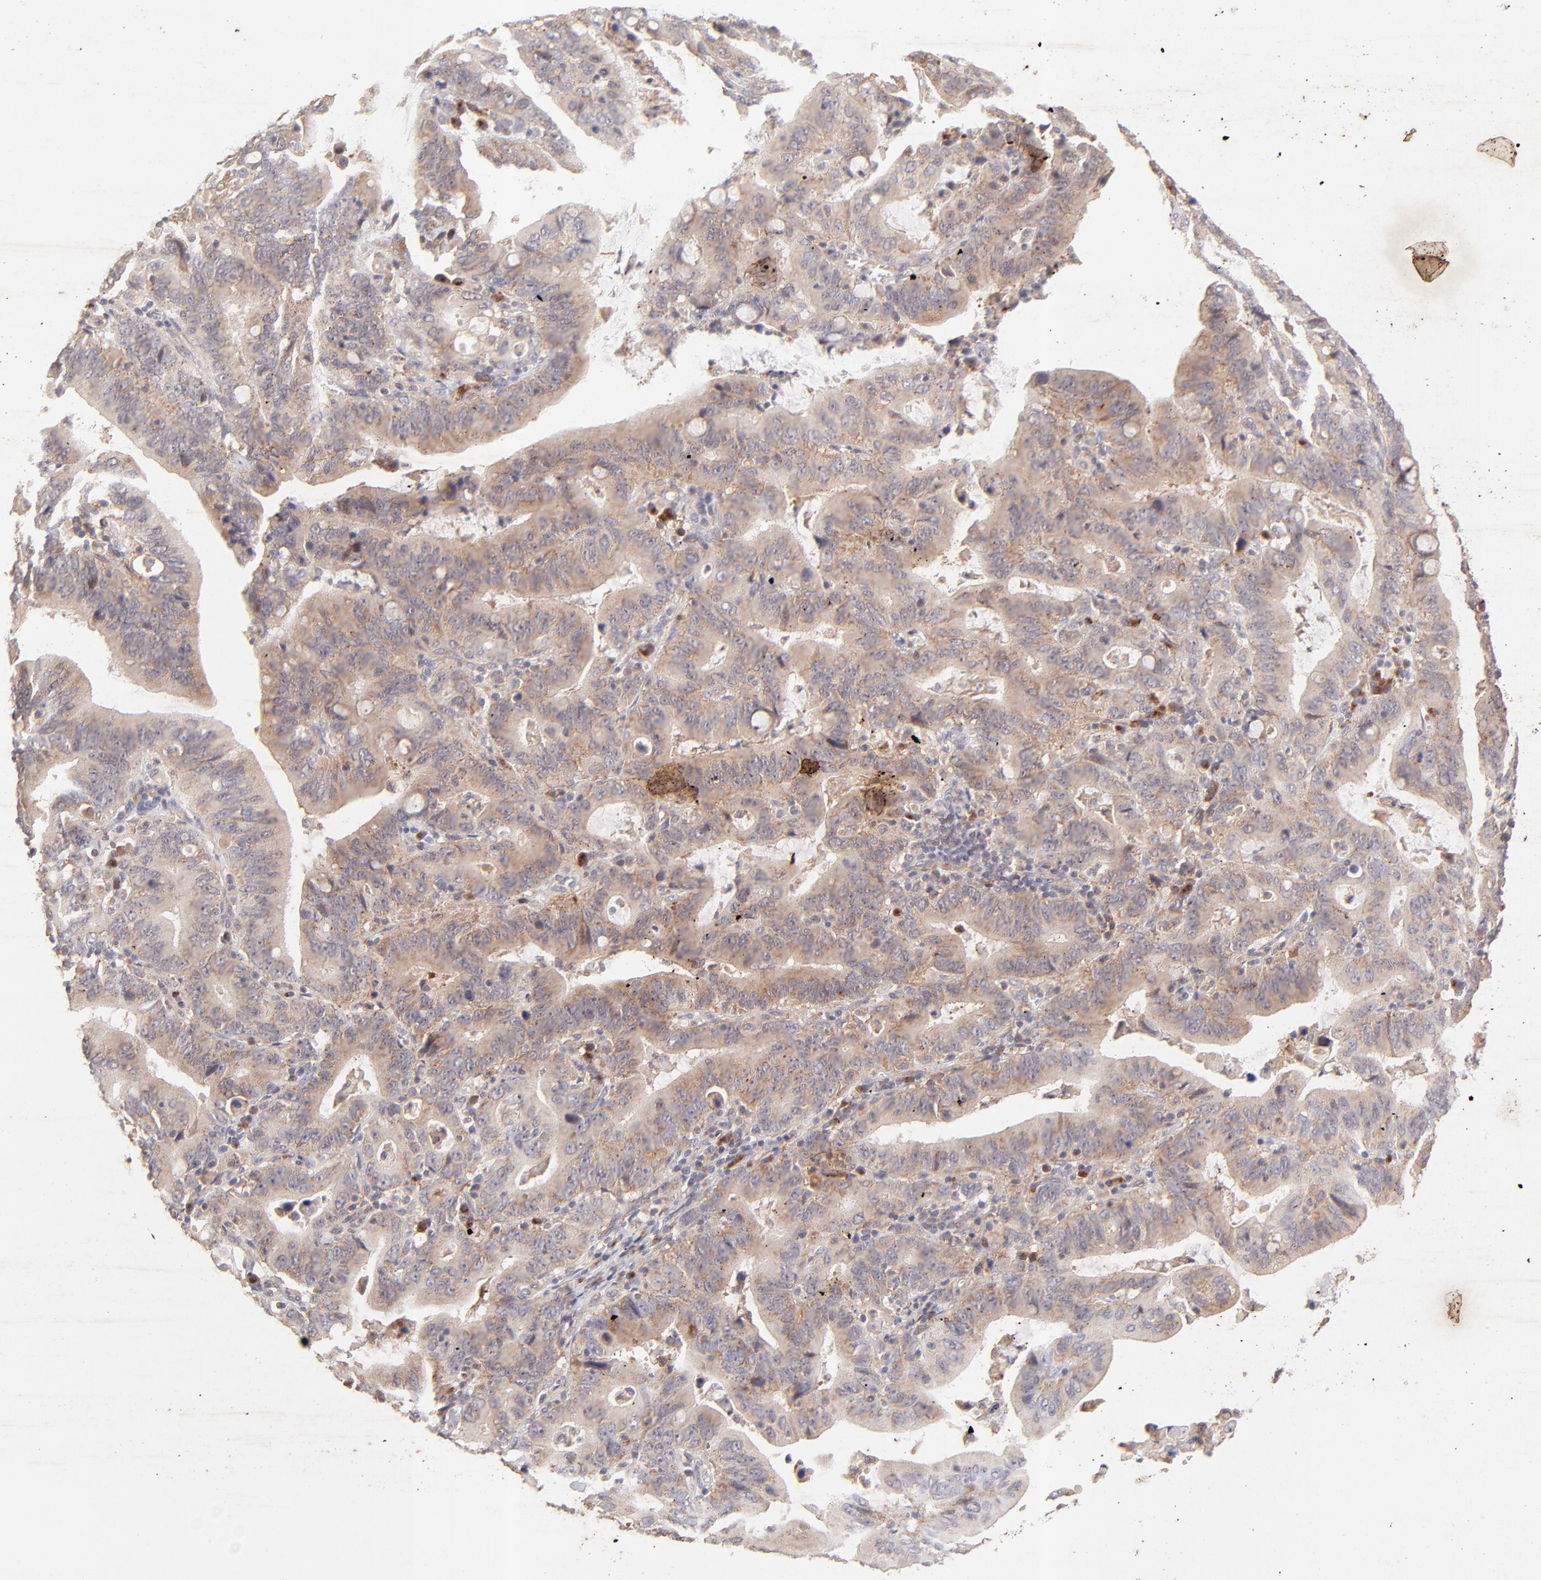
{"staining": {"intensity": "moderate", "quantity": ">75%", "location": "nuclear"}, "tissue": "stomach cancer", "cell_type": "Tumor cells", "image_type": "cancer", "snomed": [{"axis": "morphology", "description": "Adenocarcinoma, NOS"}, {"axis": "topography", "description": "Stomach, upper"}], "caption": "Stomach cancer (adenocarcinoma) stained with immunohistochemistry reveals moderate nuclear staining in approximately >75% of tumor cells. The staining was performed using DAB (3,3'-diaminobenzidine), with brown indicating positive protein expression. Nuclei are stained blue with hematoxylin.", "gene": "TNRC6B", "patient": {"sex": "male", "age": 63}}